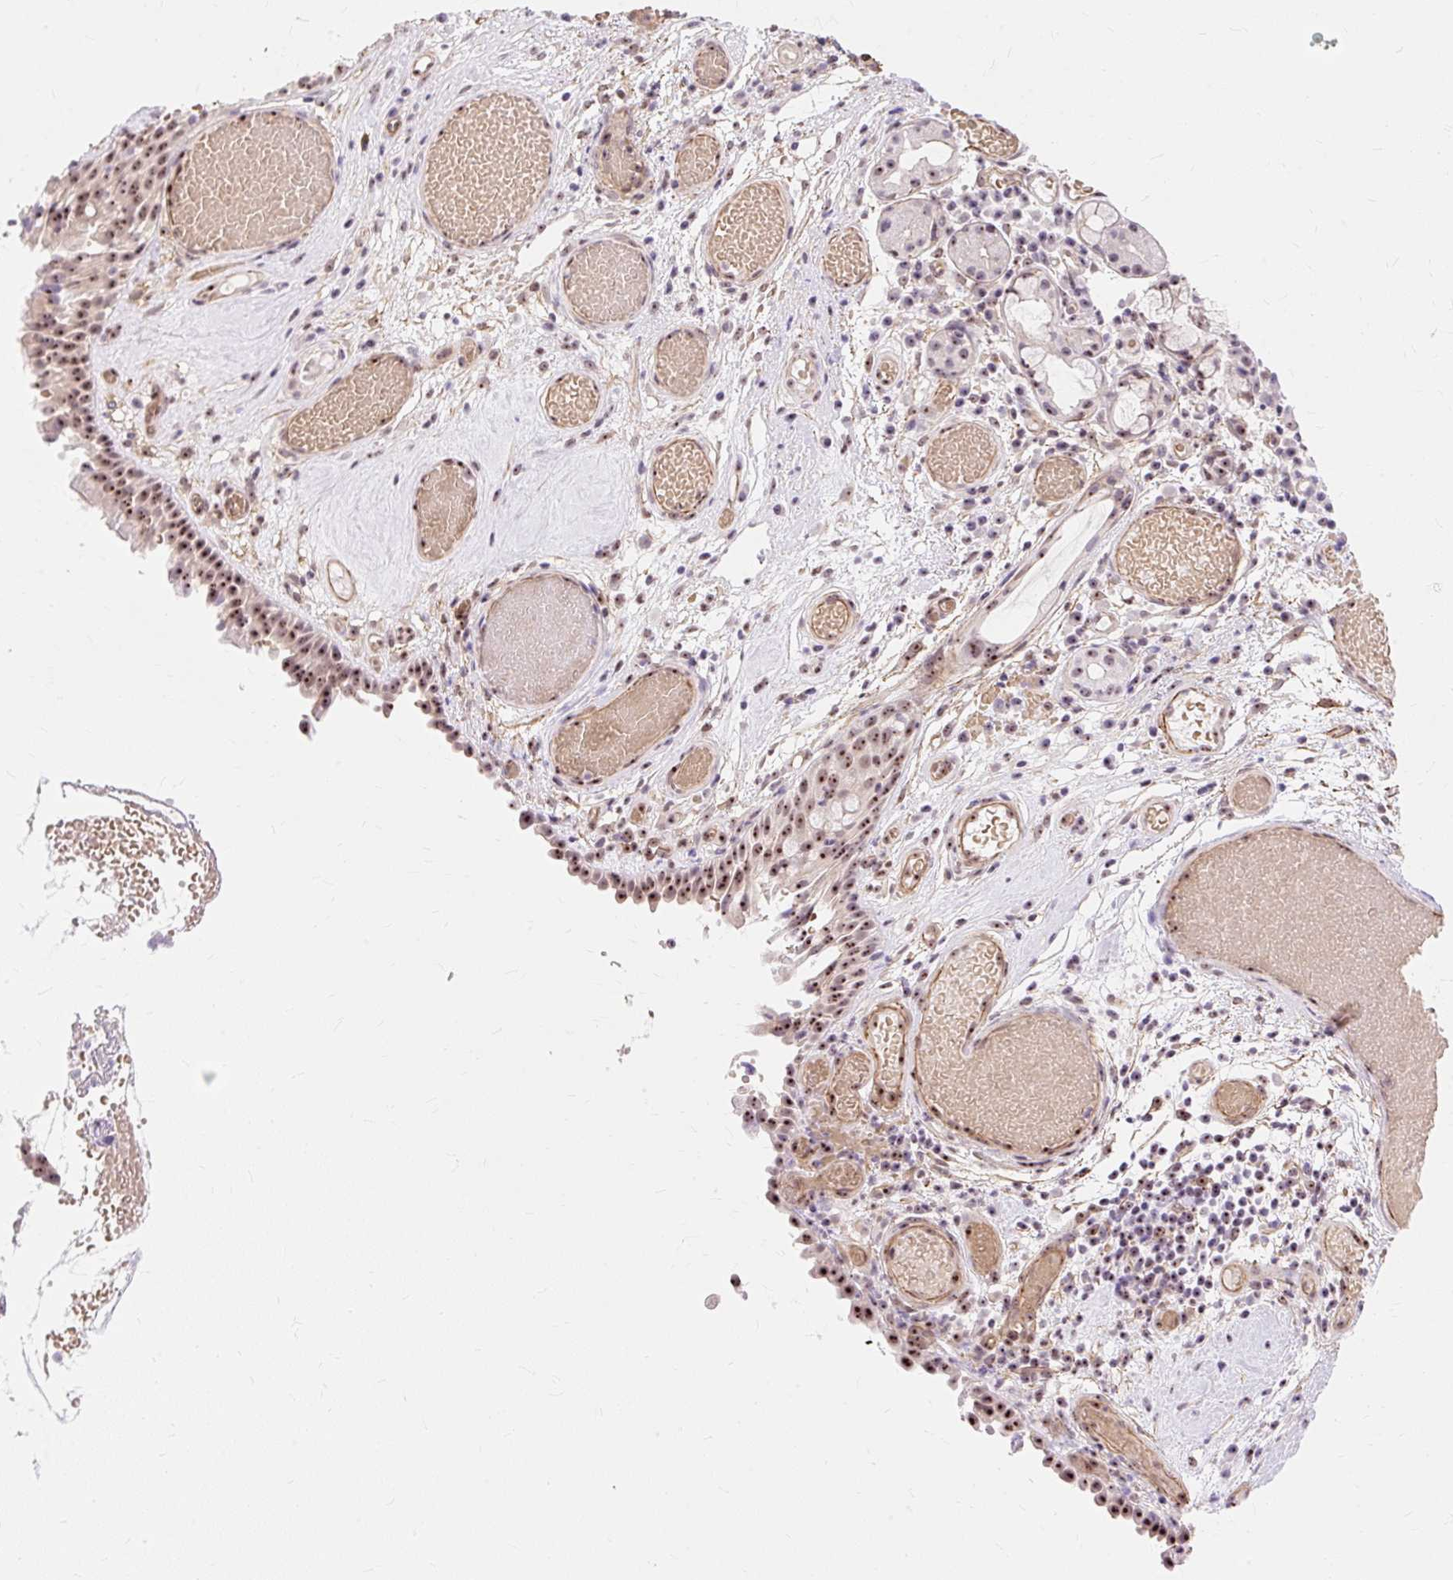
{"staining": {"intensity": "moderate", "quantity": ">75%", "location": "nuclear"}, "tissue": "nasopharynx", "cell_type": "Respiratory epithelial cells", "image_type": "normal", "snomed": [{"axis": "morphology", "description": "Normal tissue, NOS"}, {"axis": "morphology", "description": "Inflammation, NOS"}, {"axis": "topography", "description": "Nasopharynx"}], "caption": "Immunohistochemical staining of normal human nasopharynx displays >75% levels of moderate nuclear protein positivity in about >75% of respiratory epithelial cells.", "gene": "OBP2A", "patient": {"sex": "male", "age": 54}}